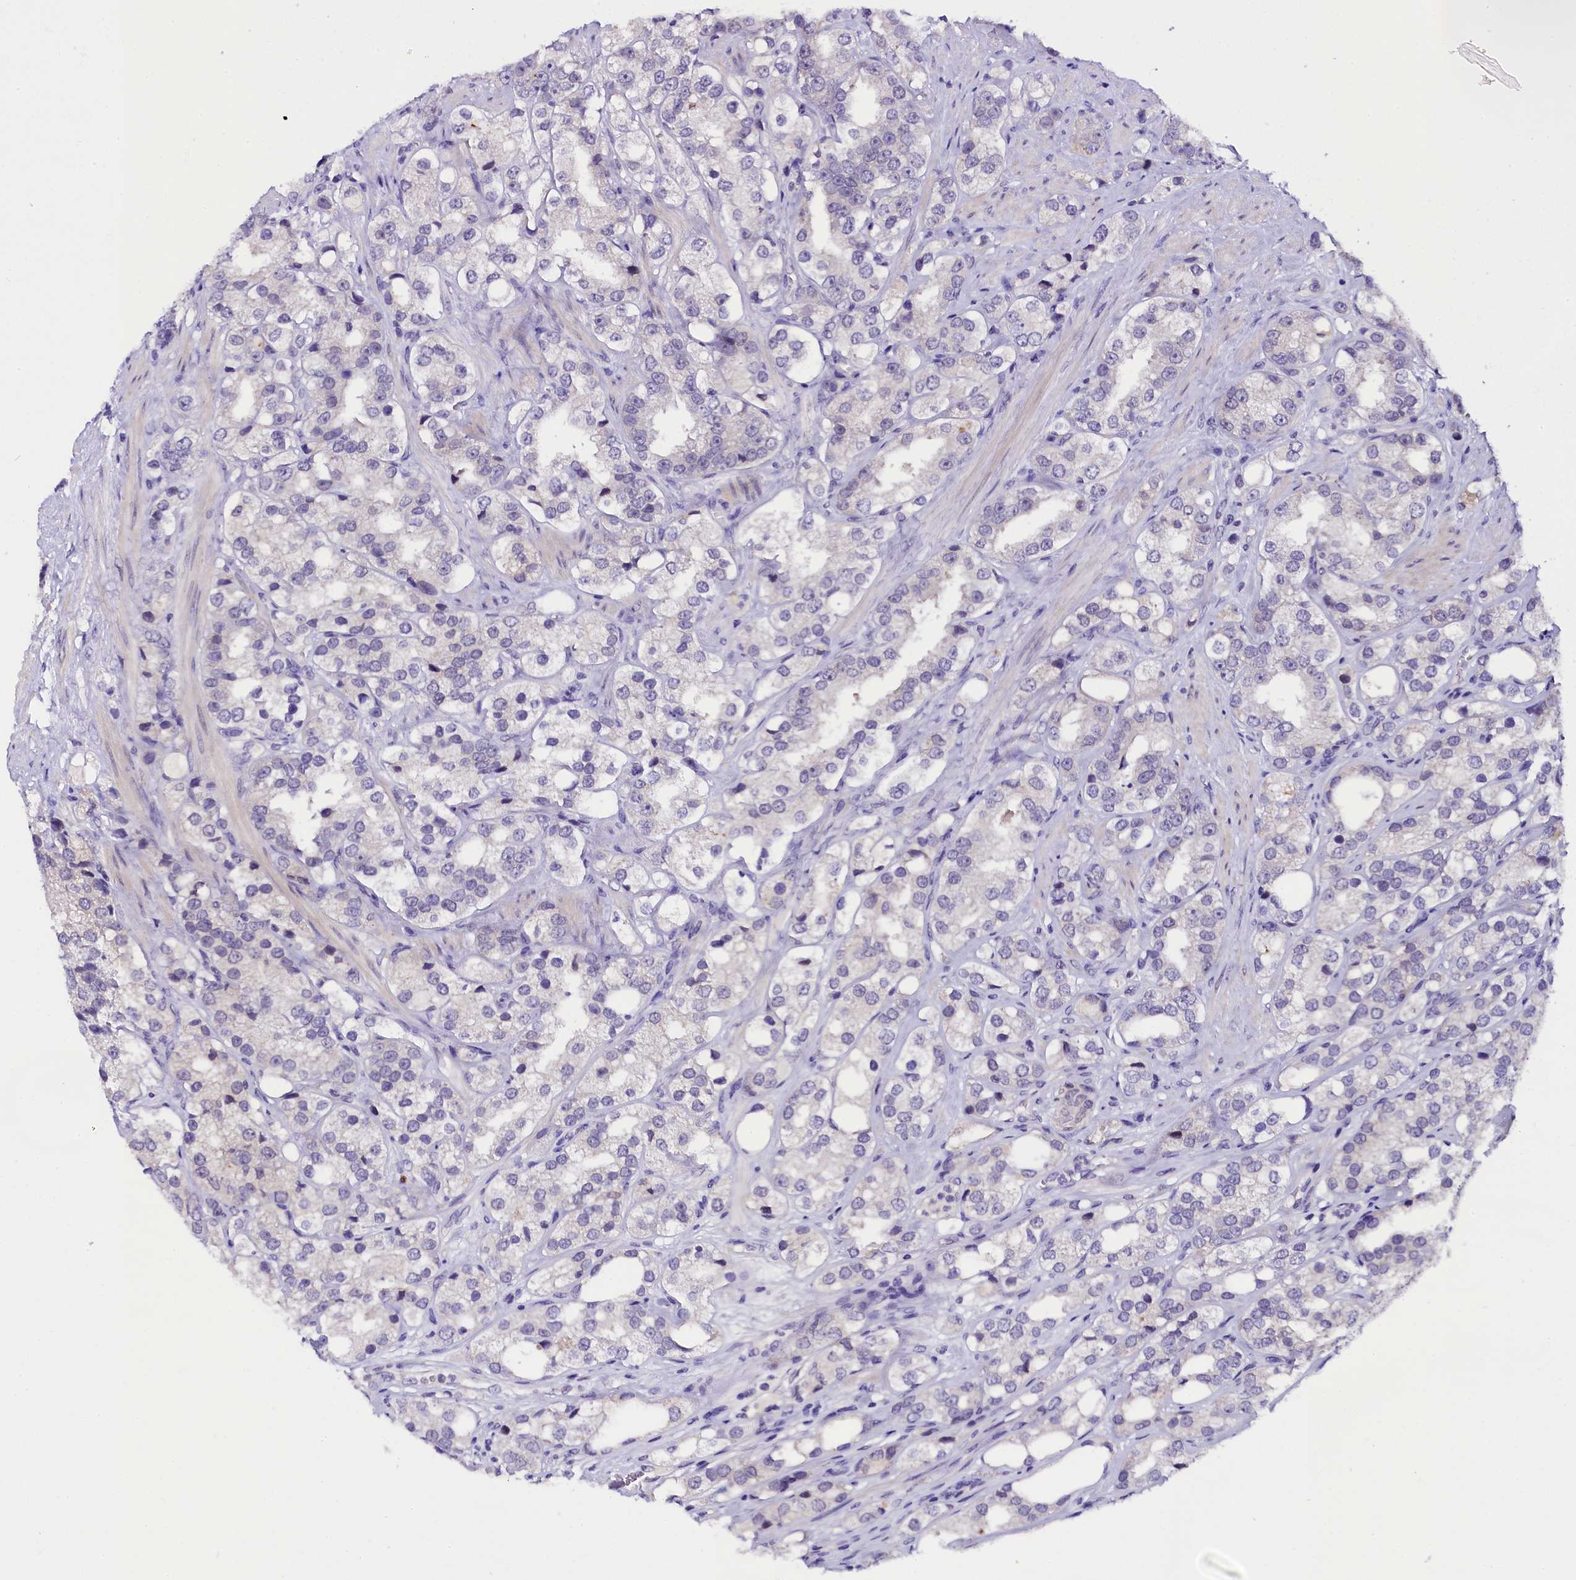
{"staining": {"intensity": "negative", "quantity": "none", "location": "none"}, "tissue": "prostate cancer", "cell_type": "Tumor cells", "image_type": "cancer", "snomed": [{"axis": "morphology", "description": "Adenocarcinoma, NOS"}, {"axis": "topography", "description": "Prostate"}], "caption": "This is a histopathology image of IHC staining of prostate cancer (adenocarcinoma), which shows no positivity in tumor cells.", "gene": "IQCN", "patient": {"sex": "male", "age": 79}}